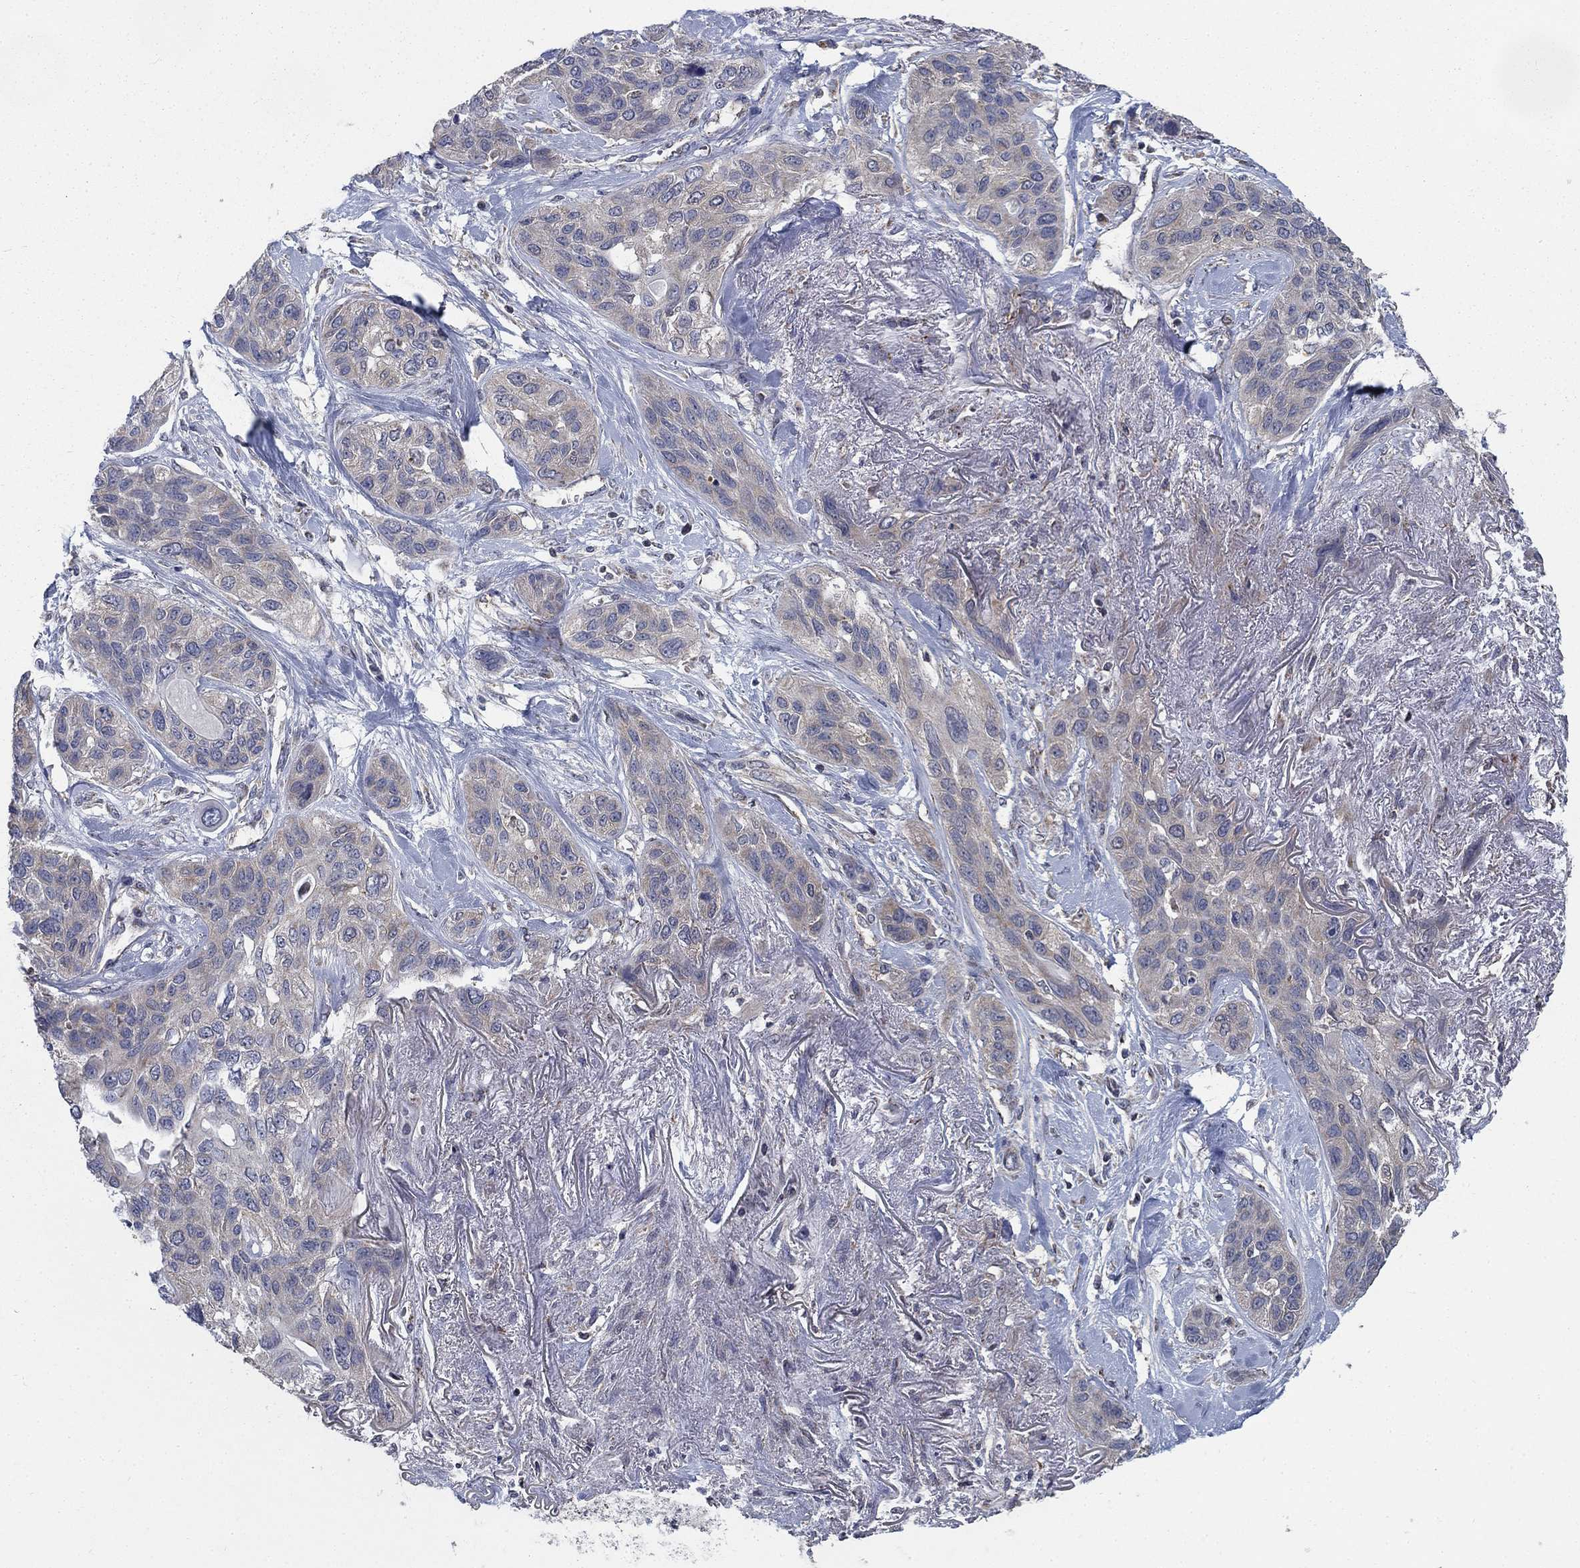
{"staining": {"intensity": "negative", "quantity": "none", "location": "none"}, "tissue": "lung cancer", "cell_type": "Tumor cells", "image_type": "cancer", "snomed": [{"axis": "morphology", "description": "Squamous cell carcinoma, NOS"}, {"axis": "topography", "description": "Lung"}], "caption": "The image displays no significant expression in tumor cells of lung cancer. Nuclei are stained in blue.", "gene": "NME7", "patient": {"sex": "female", "age": 70}}